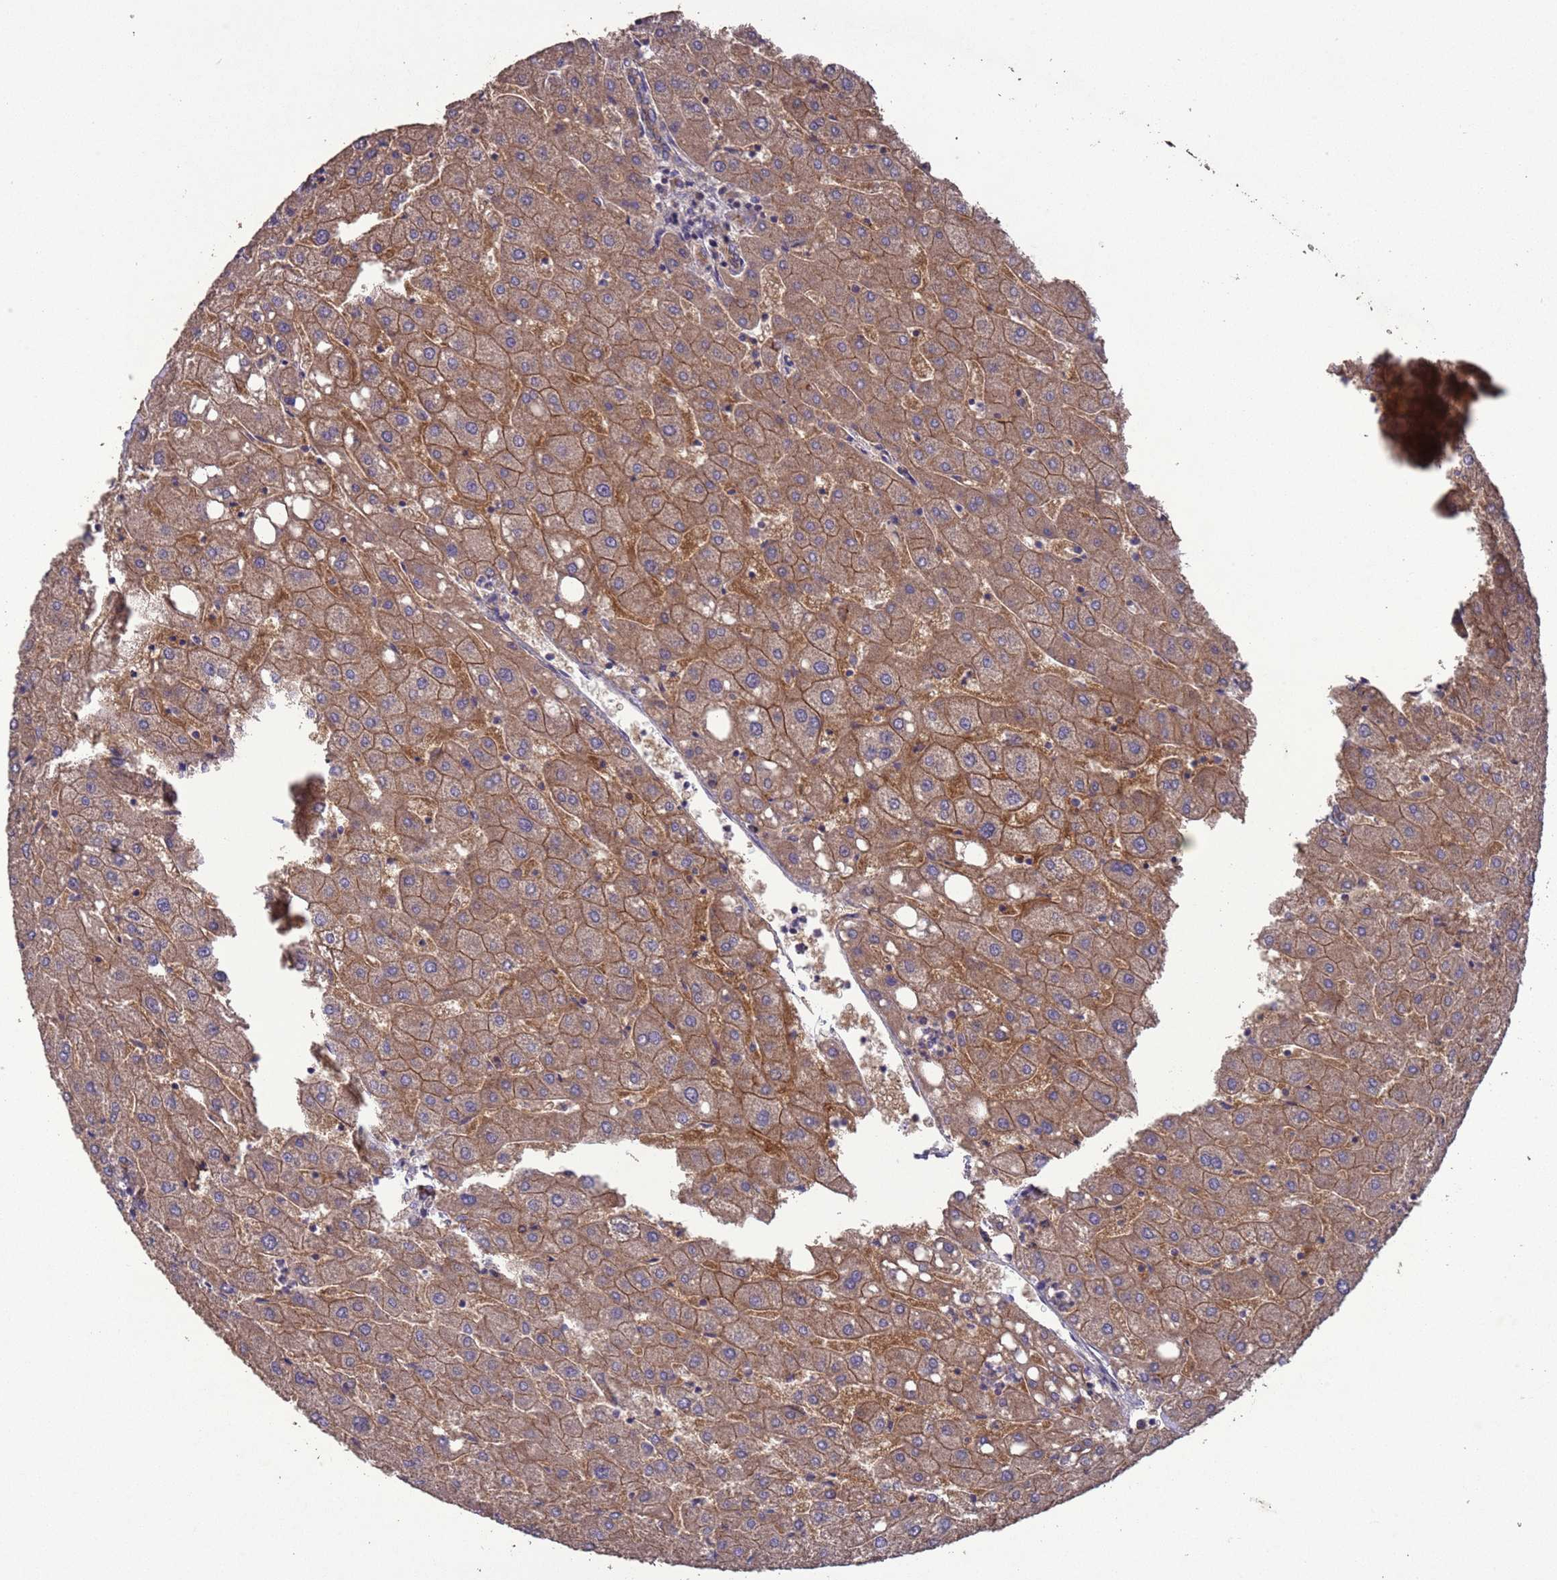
{"staining": {"intensity": "weak", "quantity": "25%-75%", "location": "cytoplasmic/membranous"}, "tissue": "liver", "cell_type": "Cholangiocytes", "image_type": "normal", "snomed": [{"axis": "morphology", "description": "Normal tissue, NOS"}, {"axis": "topography", "description": "Liver"}], "caption": "Liver was stained to show a protein in brown. There is low levels of weak cytoplasmic/membranous staining in approximately 25%-75% of cholangiocytes.", "gene": "SLC9B2", "patient": {"sex": "male", "age": 67}}